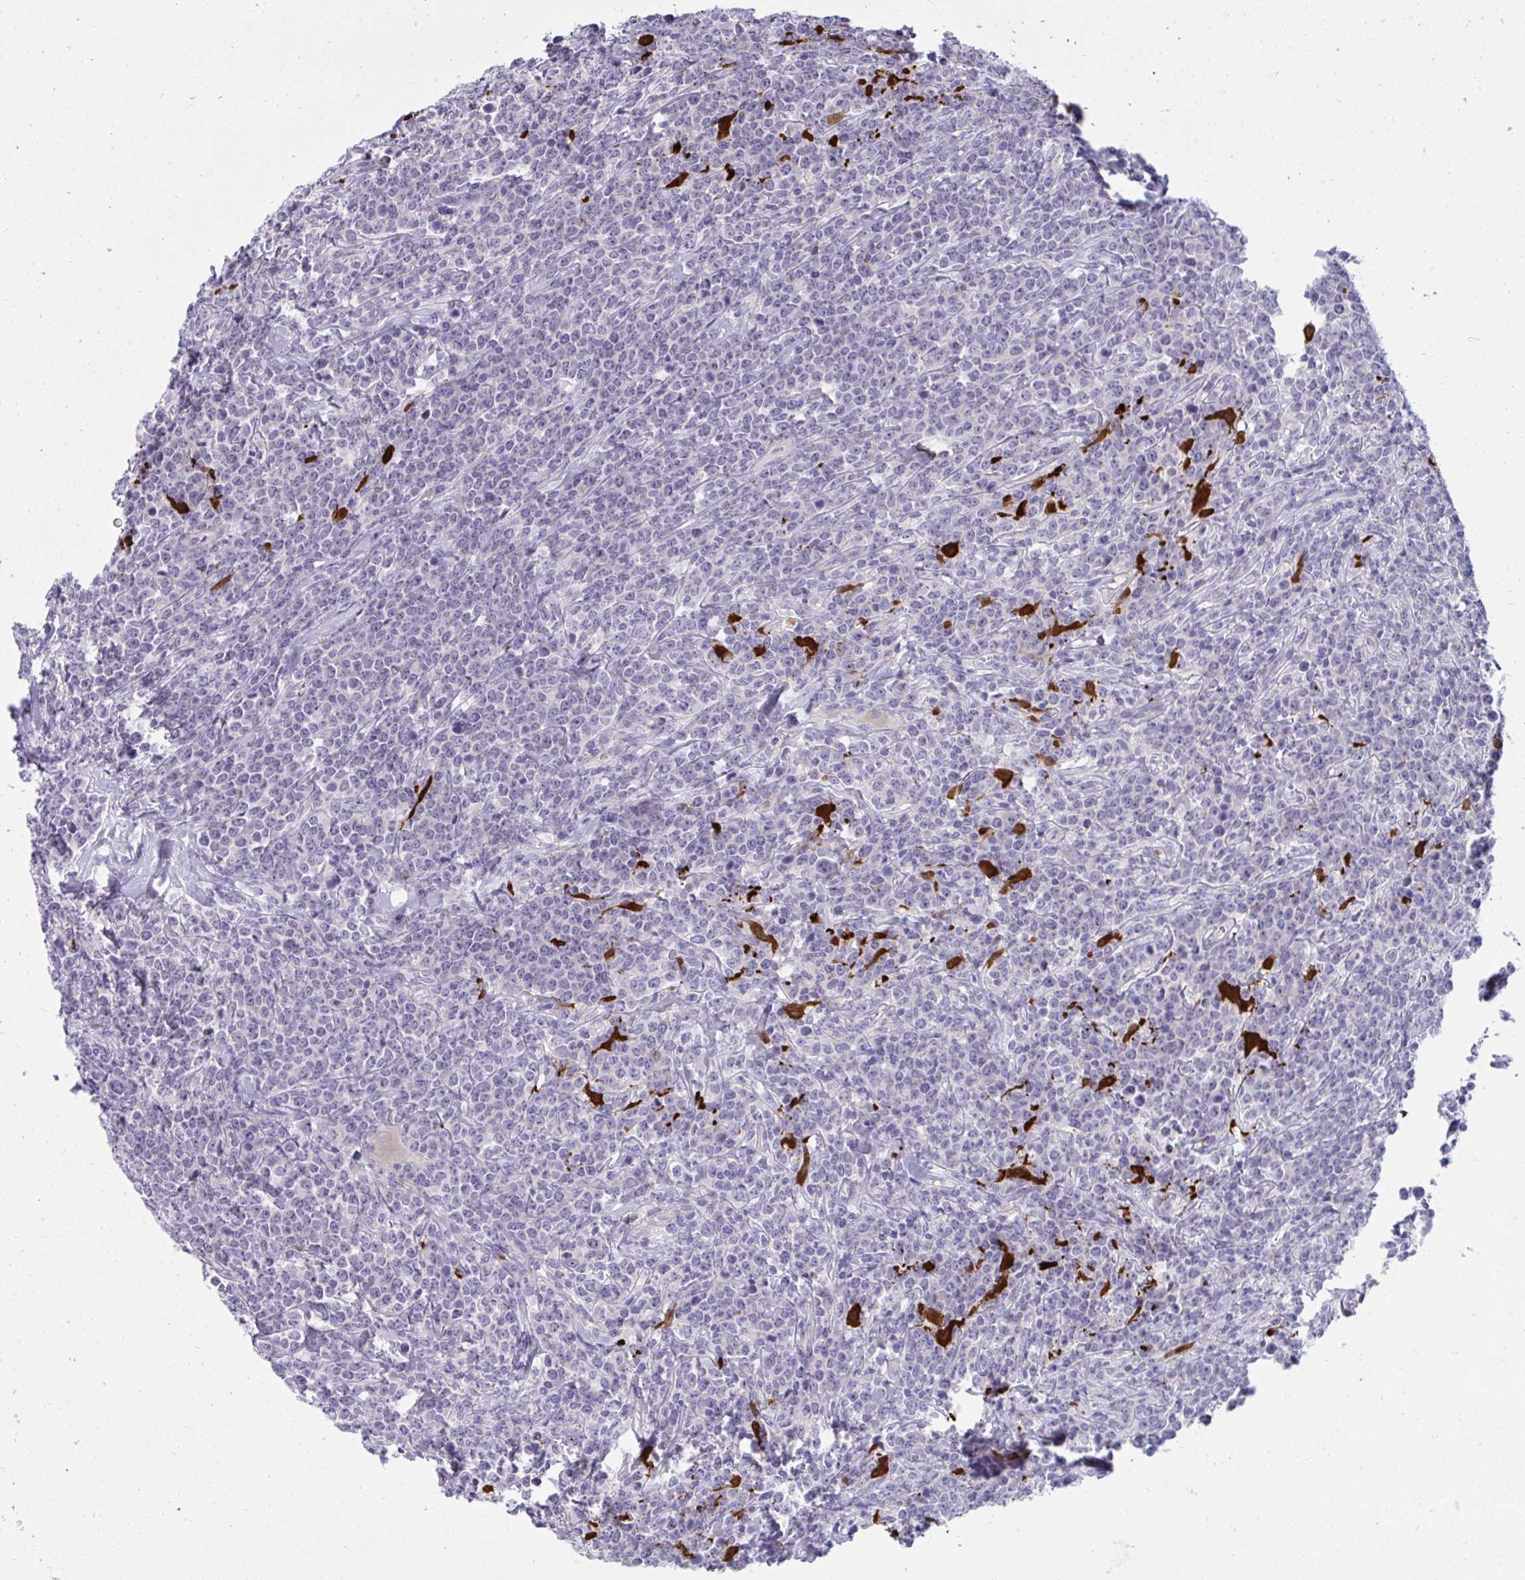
{"staining": {"intensity": "negative", "quantity": "none", "location": "none"}, "tissue": "lymphoma", "cell_type": "Tumor cells", "image_type": "cancer", "snomed": [{"axis": "morphology", "description": "Malignant lymphoma, non-Hodgkin's type, High grade"}, {"axis": "topography", "description": "Small intestine"}], "caption": "The image shows no significant positivity in tumor cells of malignant lymphoma, non-Hodgkin's type (high-grade). Brightfield microscopy of immunohistochemistry (IHC) stained with DAB (brown) and hematoxylin (blue), captured at high magnification.", "gene": "PIGZ", "patient": {"sex": "female", "age": 56}}